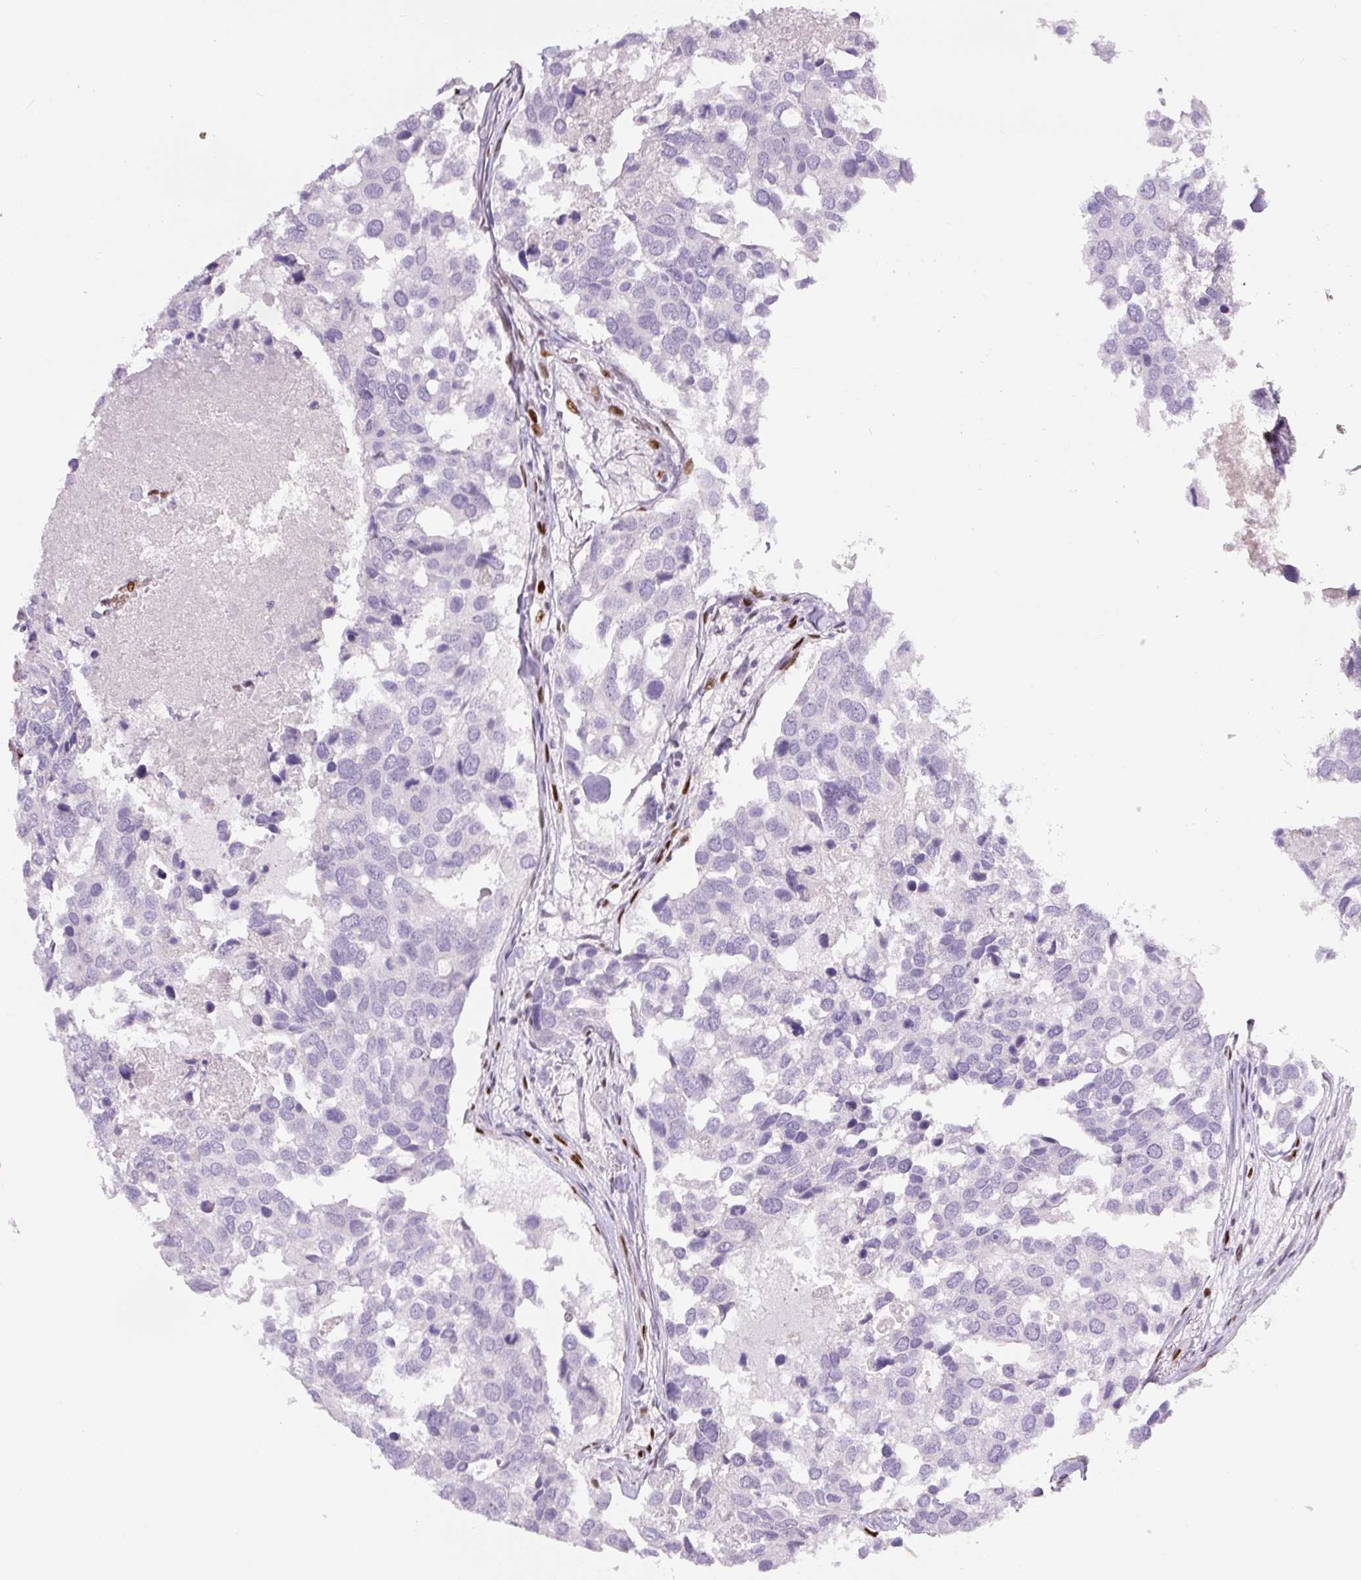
{"staining": {"intensity": "negative", "quantity": "none", "location": "none"}, "tissue": "breast cancer", "cell_type": "Tumor cells", "image_type": "cancer", "snomed": [{"axis": "morphology", "description": "Duct carcinoma"}, {"axis": "topography", "description": "Breast"}], "caption": "Tumor cells are negative for brown protein staining in intraductal carcinoma (breast).", "gene": "ZEB1", "patient": {"sex": "female", "age": 83}}